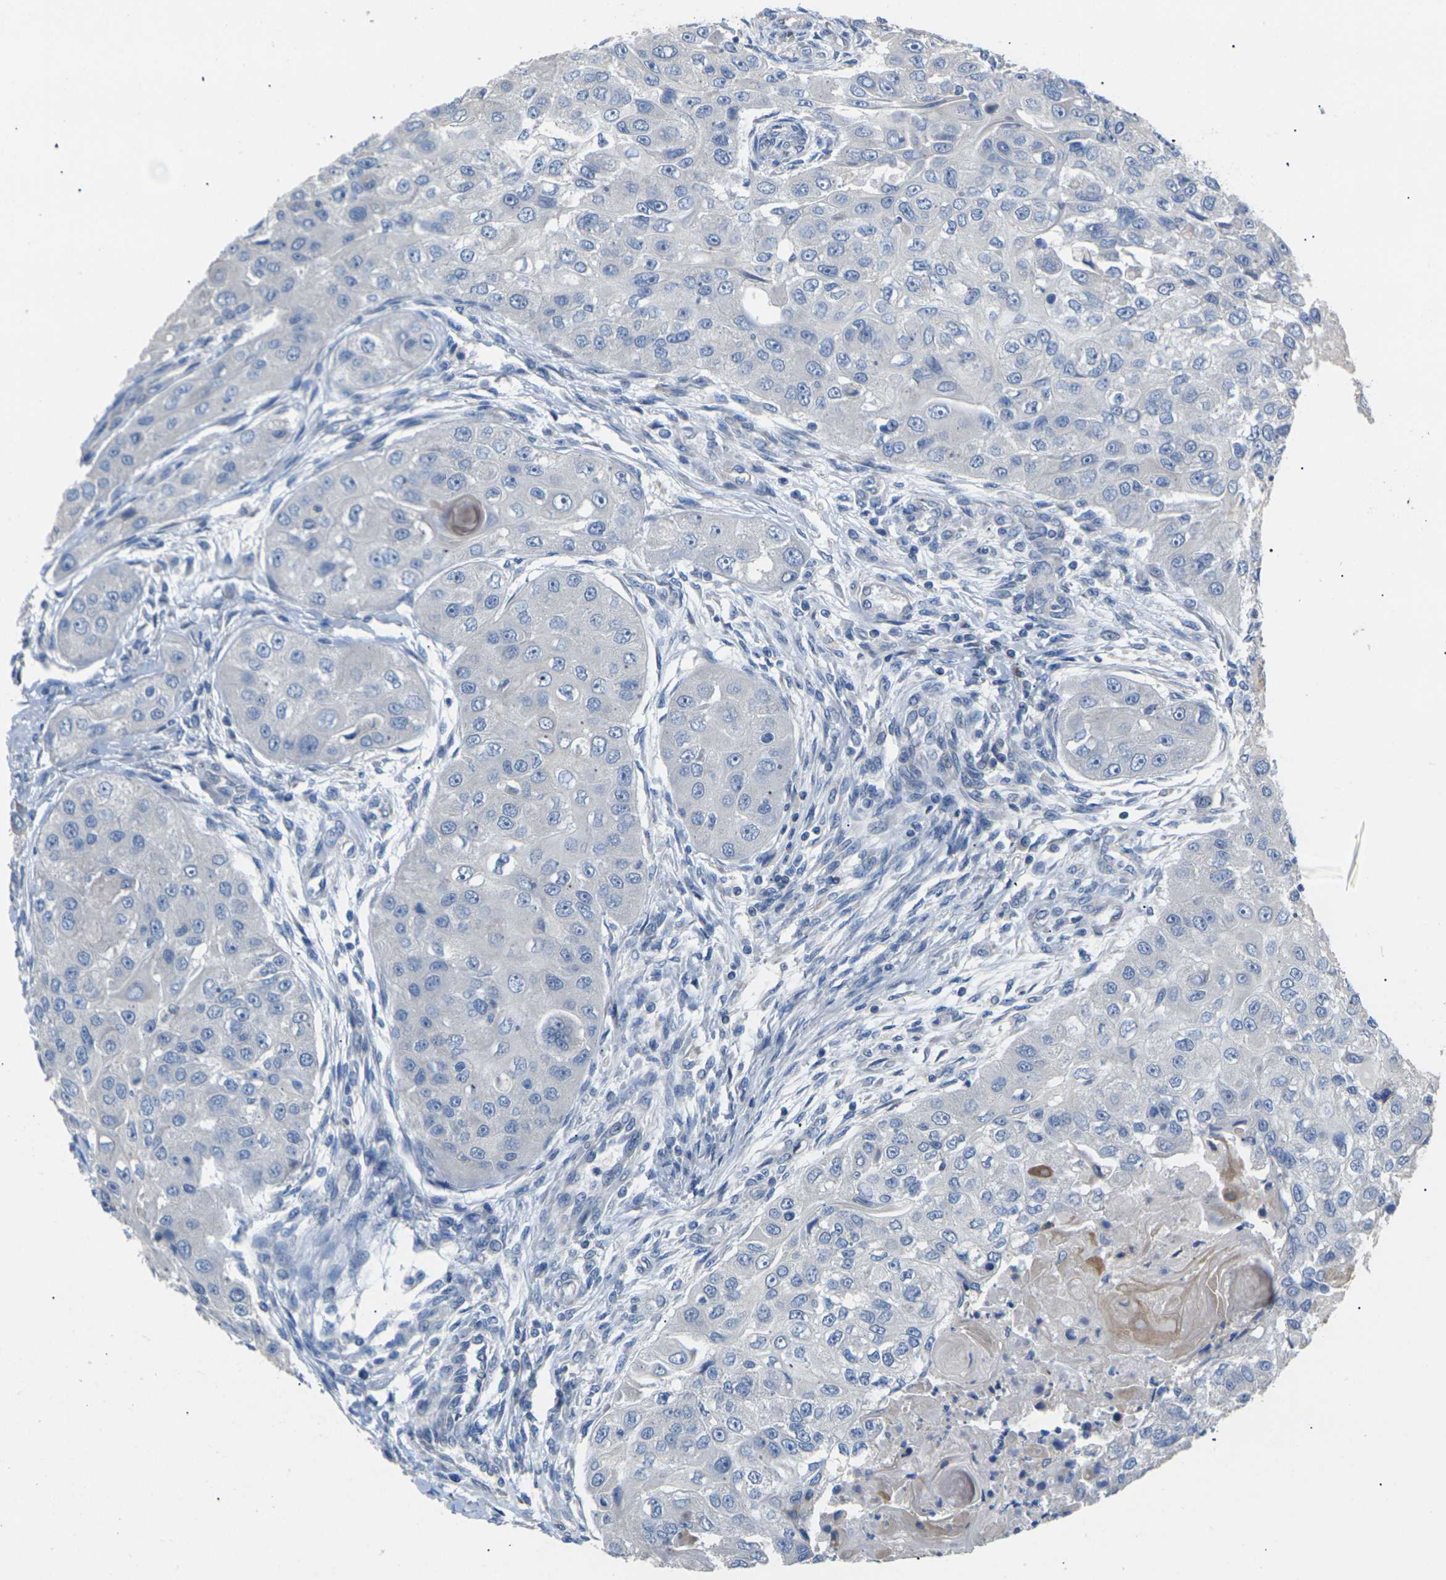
{"staining": {"intensity": "negative", "quantity": "none", "location": "none"}, "tissue": "head and neck cancer", "cell_type": "Tumor cells", "image_type": "cancer", "snomed": [{"axis": "morphology", "description": "Normal tissue, NOS"}, {"axis": "morphology", "description": "Squamous cell carcinoma, NOS"}, {"axis": "topography", "description": "Skeletal muscle"}, {"axis": "topography", "description": "Head-Neck"}], "caption": "Squamous cell carcinoma (head and neck) stained for a protein using immunohistochemistry shows no expression tumor cells.", "gene": "KLHDC8B", "patient": {"sex": "male", "age": 51}}